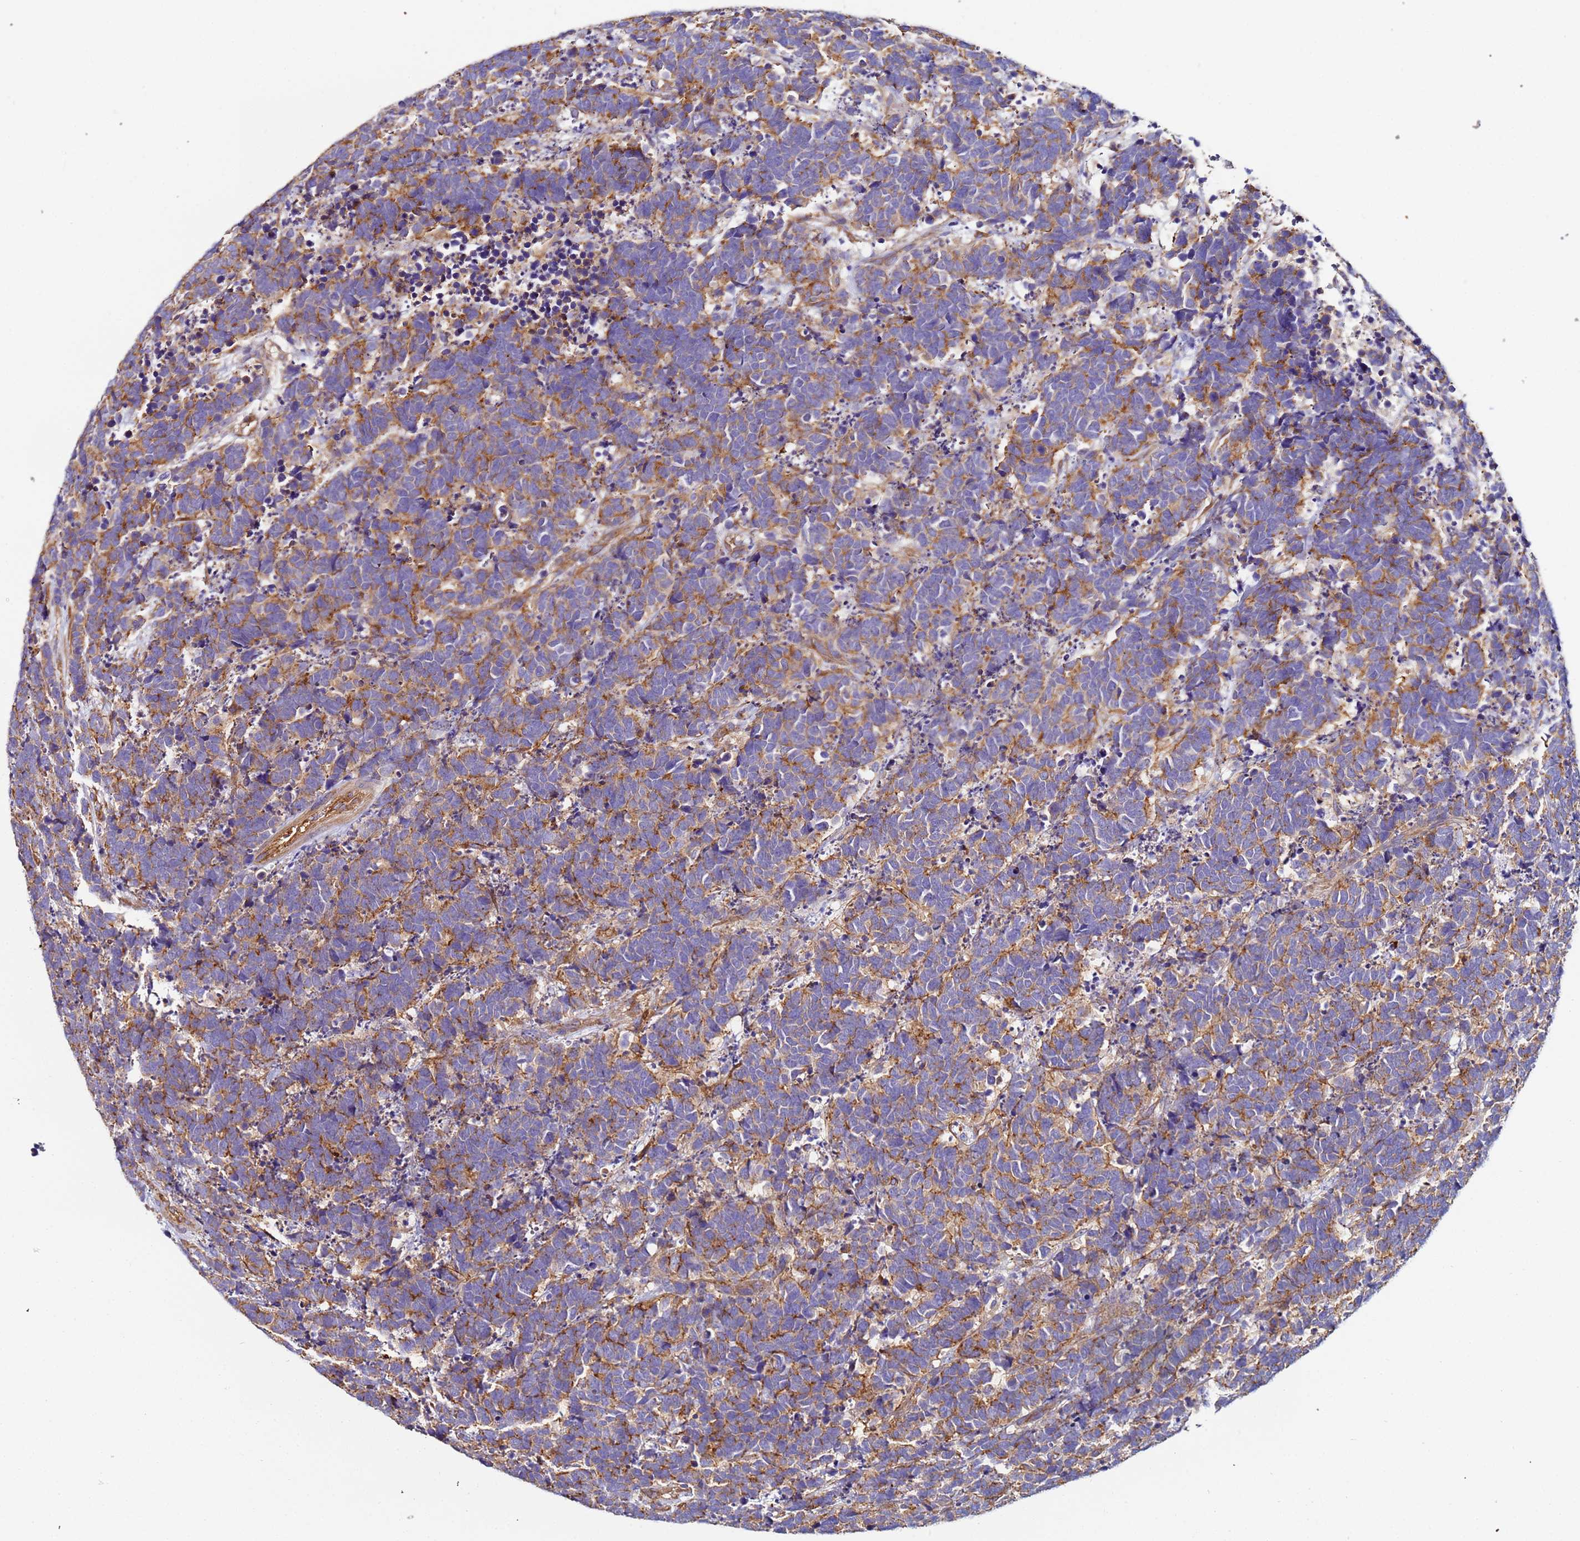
{"staining": {"intensity": "moderate", "quantity": ">75%", "location": "cytoplasmic/membranous"}, "tissue": "carcinoid", "cell_type": "Tumor cells", "image_type": "cancer", "snomed": [{"axis": "morphology", "description": "Carcinoma, NOS"}, {"axis": "morphology", "description": "Carcinoid, malignant, NOS"}, {"axis": "topography", "description": "Urinary bladder"}], "caption": "Immunohistochemistry (IHC) (DAB) staining of human carcinoma shows moderate cytoplasmic/membranous protein staining in approximately >75% of tumor cells.", "gene": "POTEE", "patient": {"sex": "male", "age": 57}}